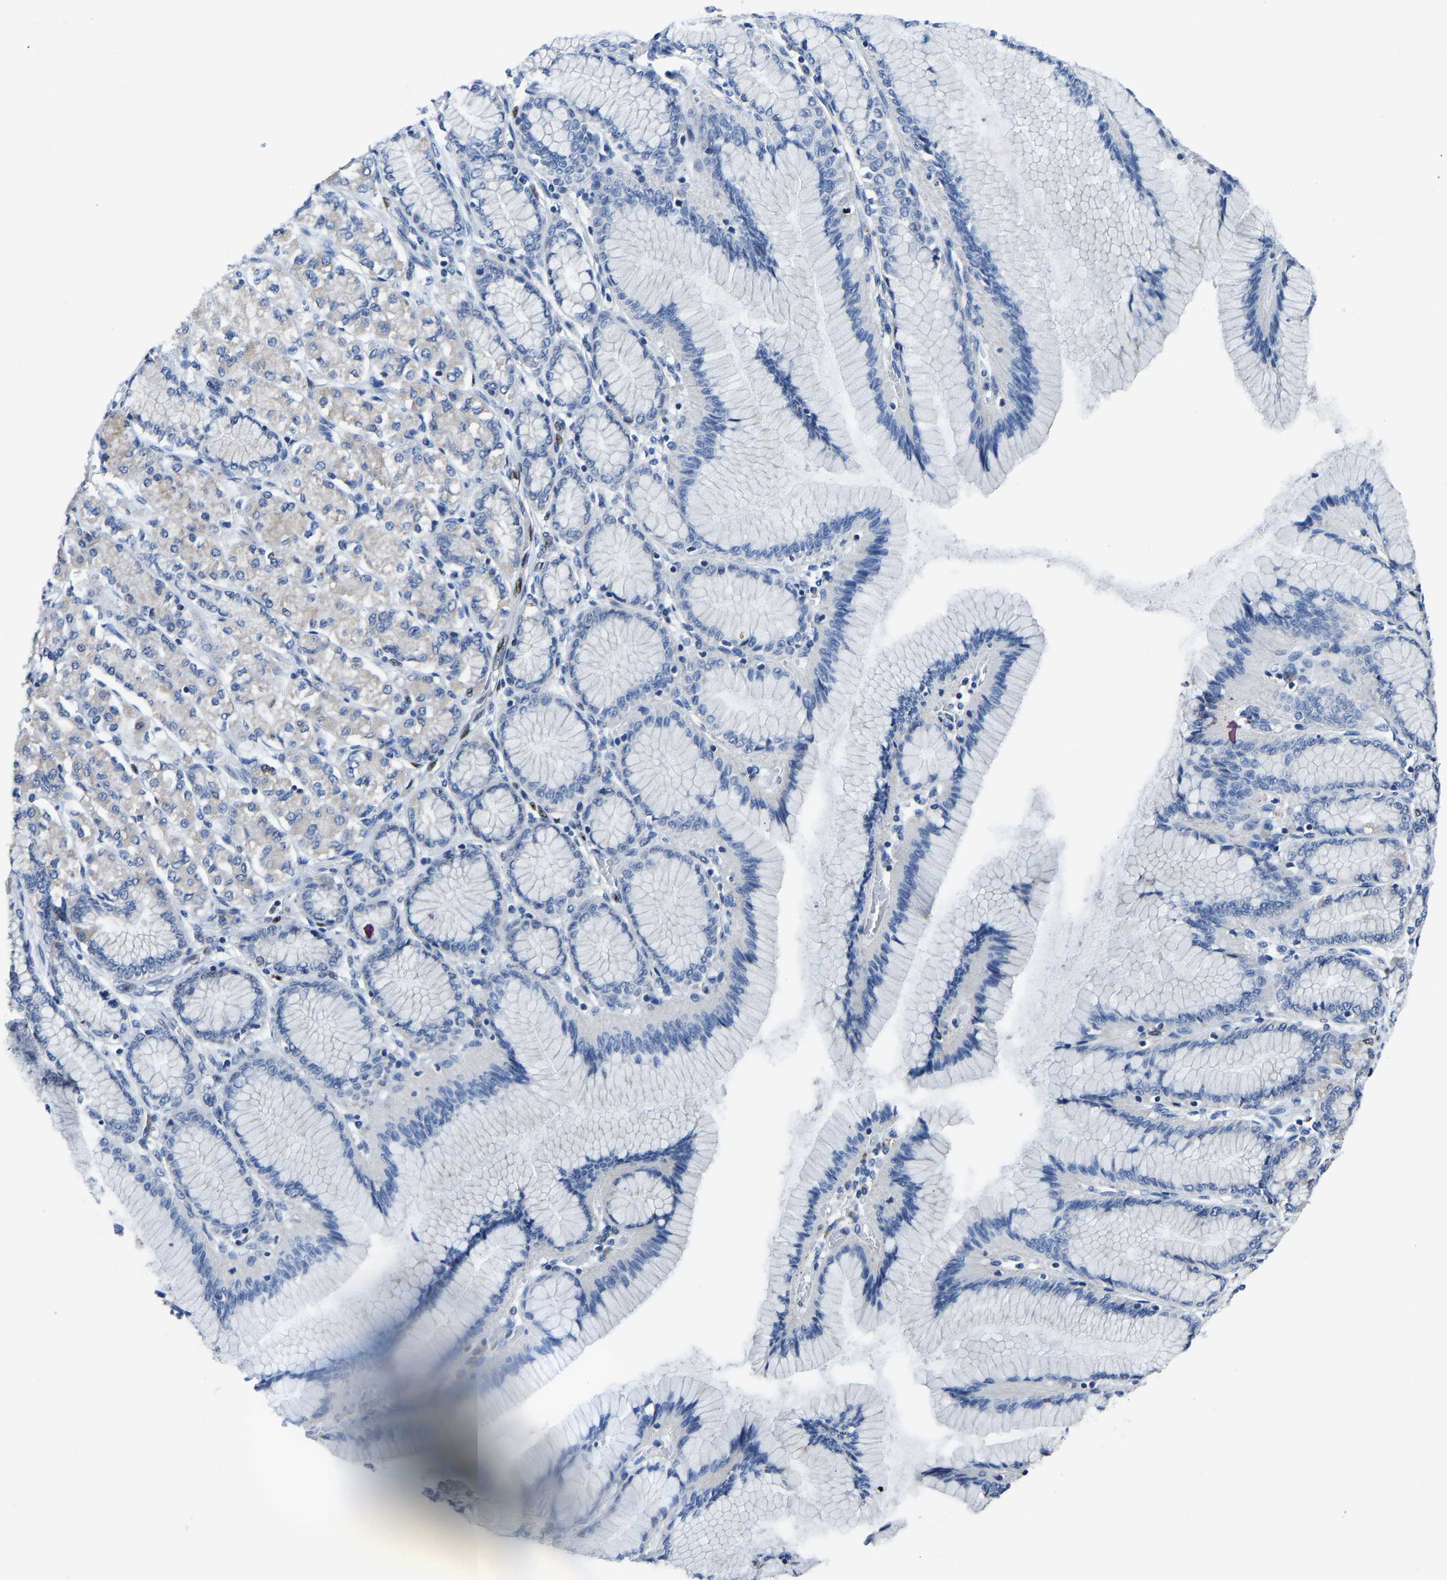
{"staining": {"intensity": "negative", "quantity": "none", "location": "none"}, "tissue": "stomach cancer", "cell_type": "Tumor cells", "image_type": "cancer", "snomed": [{"axis": "morphology", "description": "Adenocarcinoma, NOS"}, {"axis": "topography", "description": "Stomach"}], "caption": "DAB (3,3'-diaminobenzidine) immunohistochemical staining of stomach cancer (adenocarcinoma) reveals no significant staining in tumor cells.", "gene": "EGR1", "patient": {"sex": "female", "age": 65}}